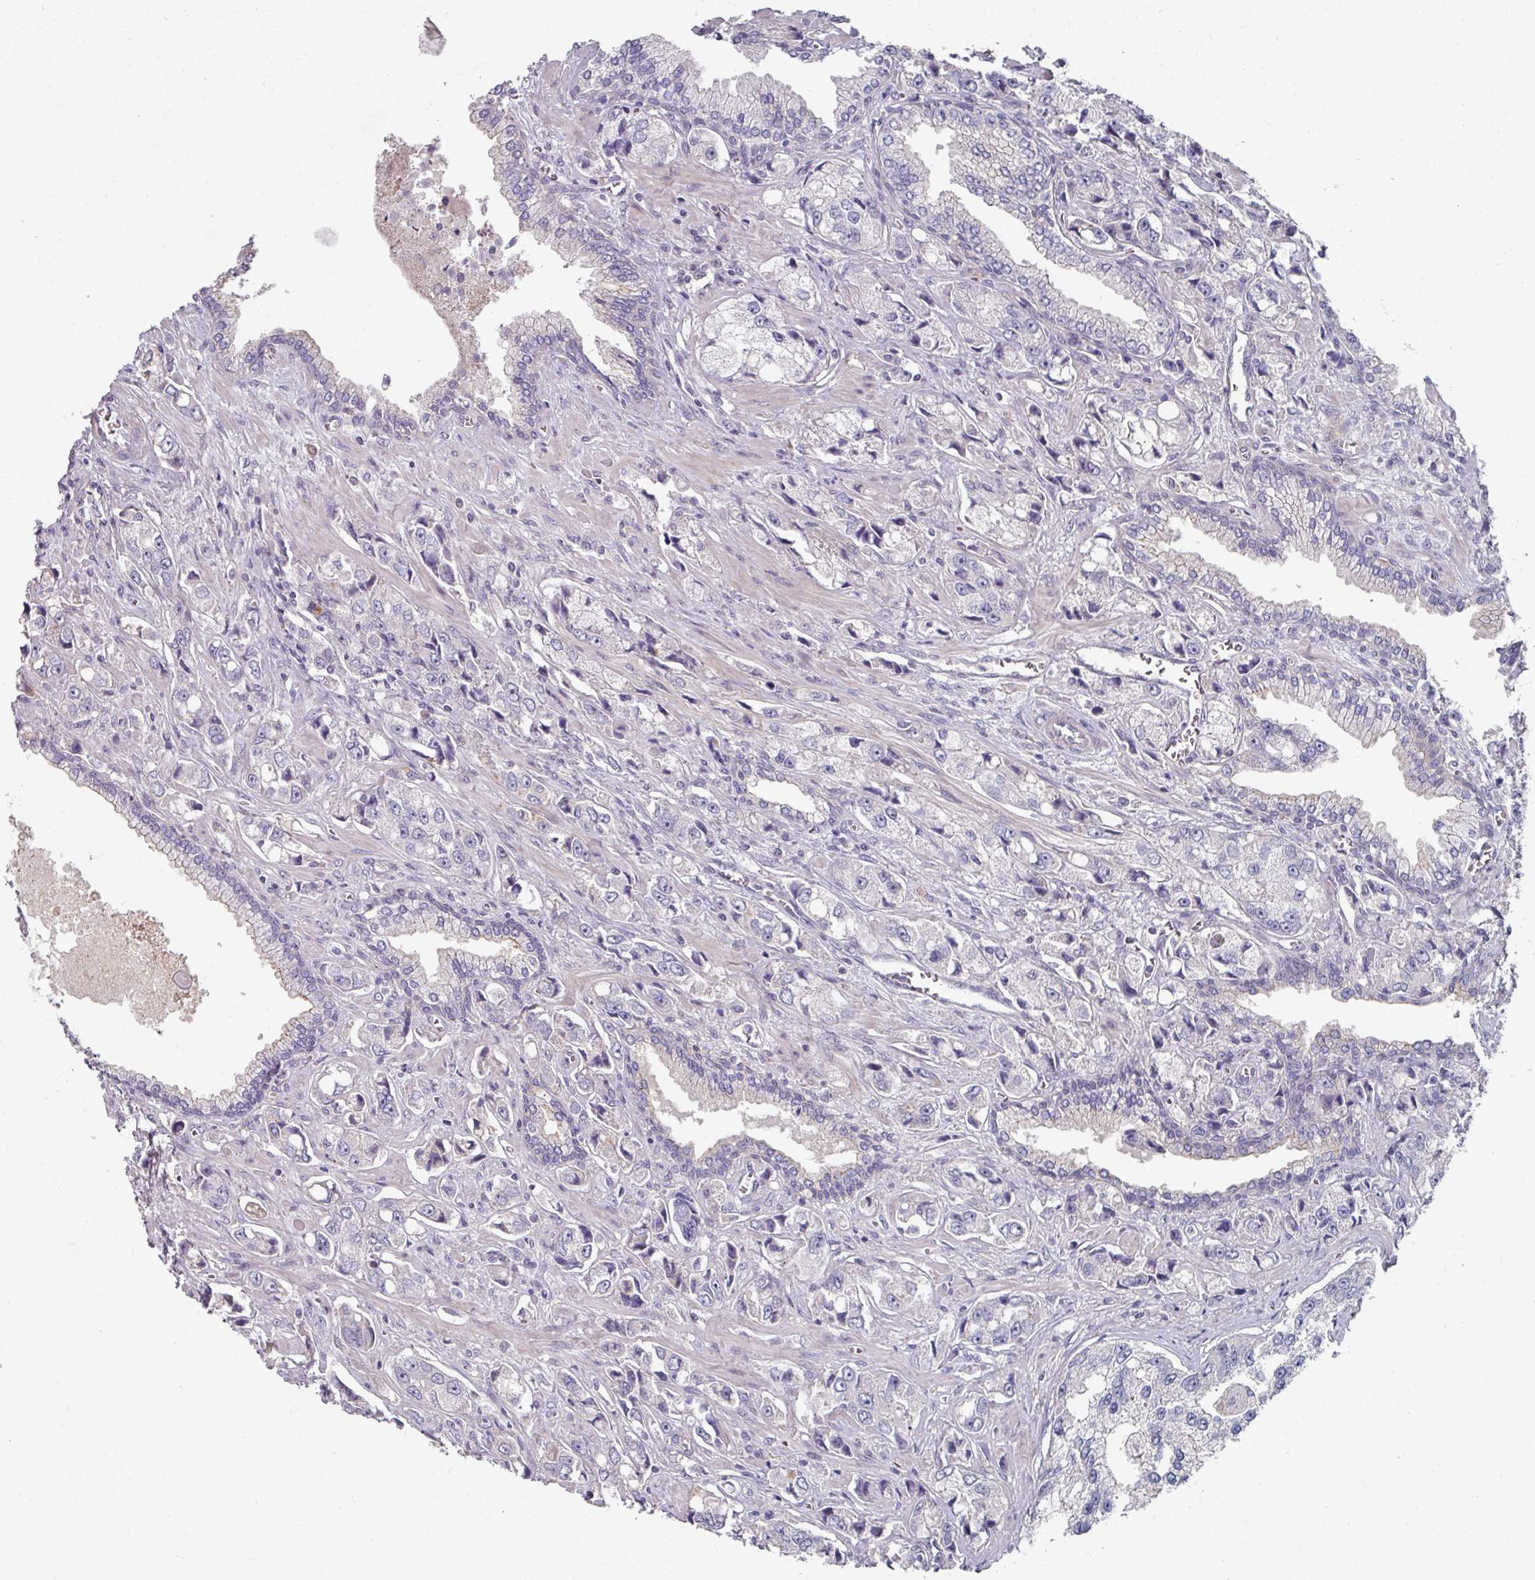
{"staining": {"intensity": "negative", "quantity": "none", "location": "none"}, "tissue": "prostate cancer", "cell_type": "Tumor cells", "image_type": "cancer", "snomed": [{"axis": "morphology", "description": "Adenocarcinoma, High grade"}, {"axis": "topography", "description": "Prostate"}], "caption": "This histopathology image is of adenocarcinoma (high-grade) (prostate) stained with immunohistochemistry (IHC) to label a protein in brown with the nuclei are counter-stained blue. There is no staining in tumor cells.", "gene": "WSB2", "patient": {"sex": "male", "age": 74}}